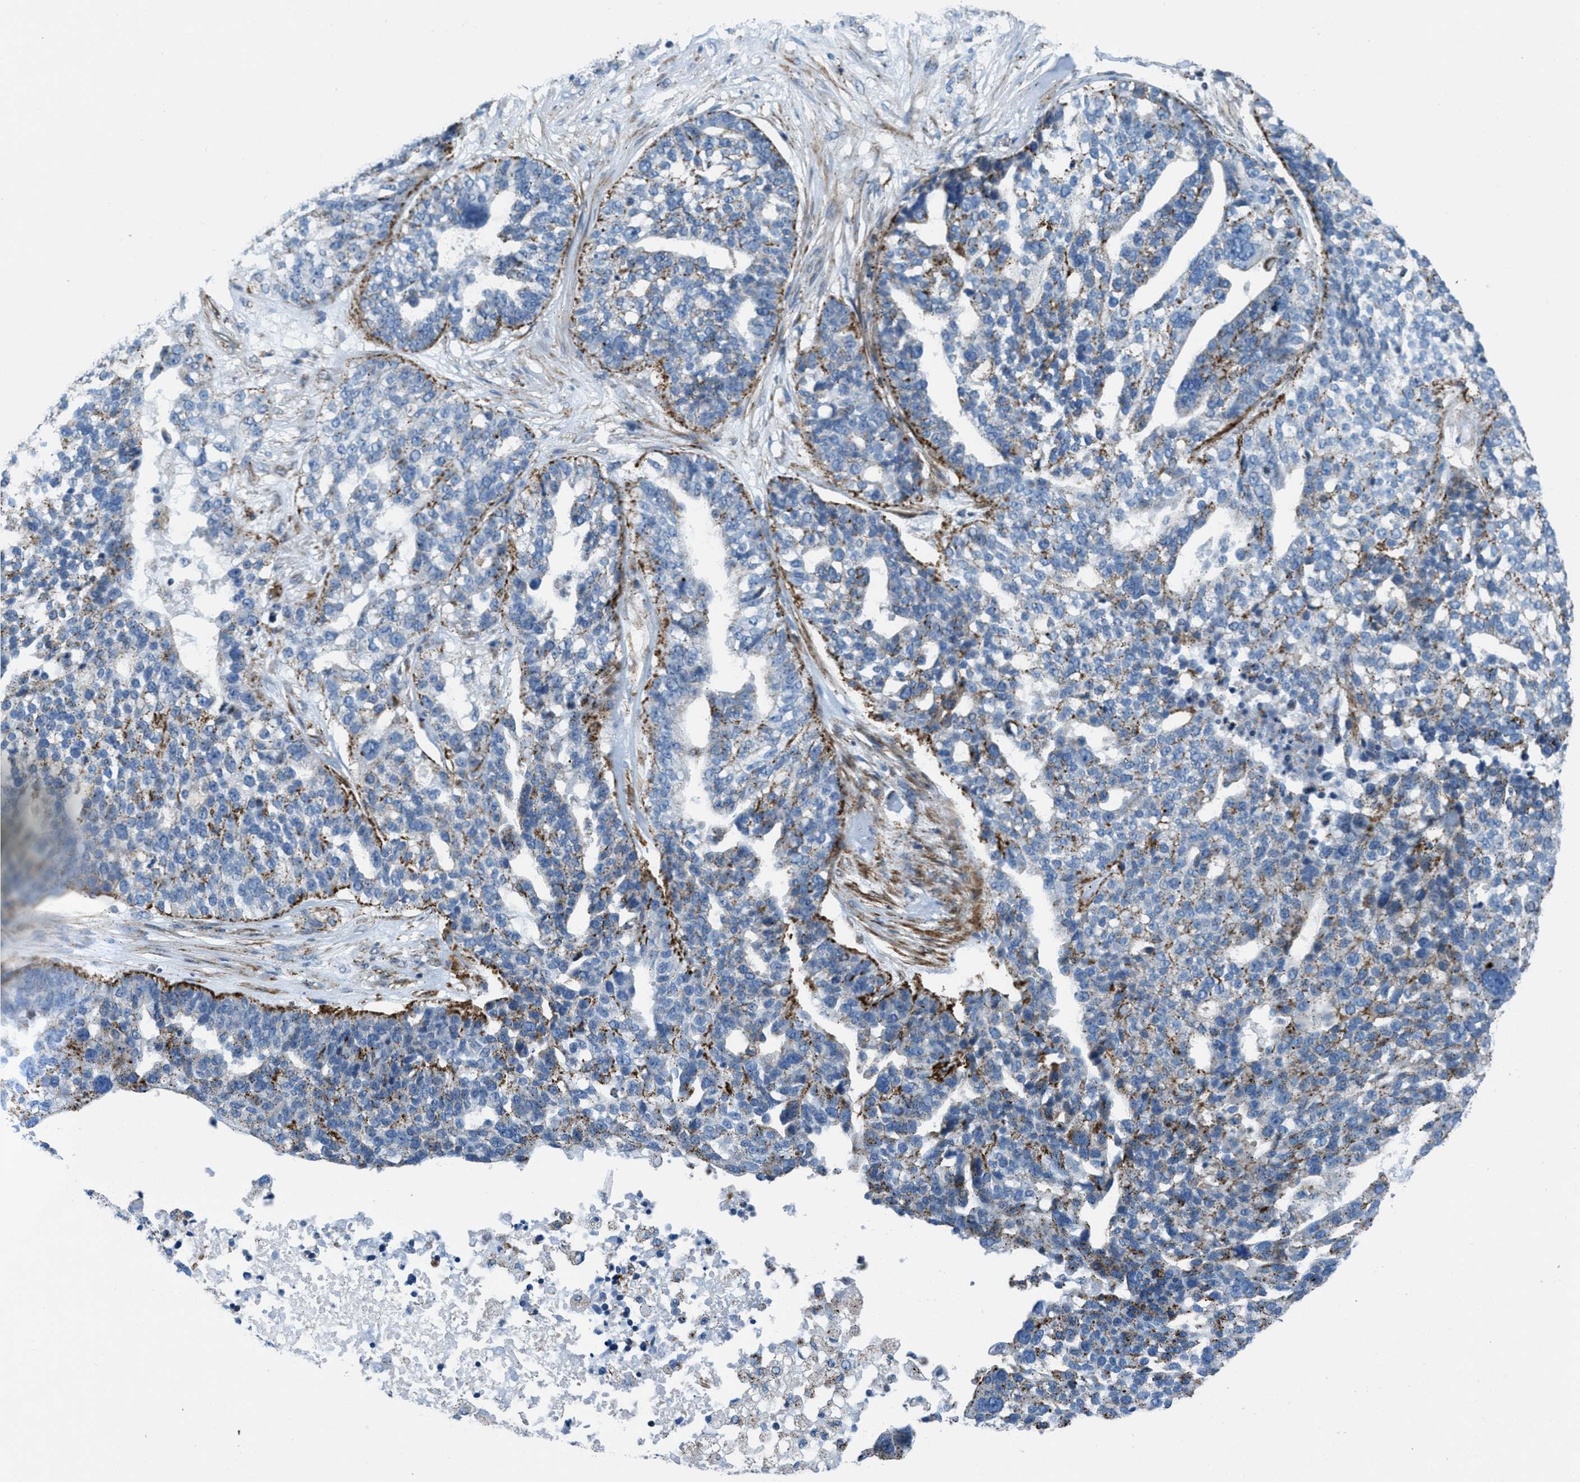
{"staining": {"intensity": "moderate", "quantity": "<25%", "location": "cytoplasmic/membranous"}, "tissue": "ovarian cancer", "cell_type": "Tumor cells", "image_type": "cancer", "snomed": [{"axis": "morphology", "description": "Cystadenocarcinoma, serous, NOS"}, {"axis": "topography", "description": "Ovary"}], "caption": "Human ovarian serous cystadenocarcinoma stained with a protein marker displays moderate staining in tumor cells.", "gene": "MFSD13A", "patient": {"sex": "female", "age": 59}}